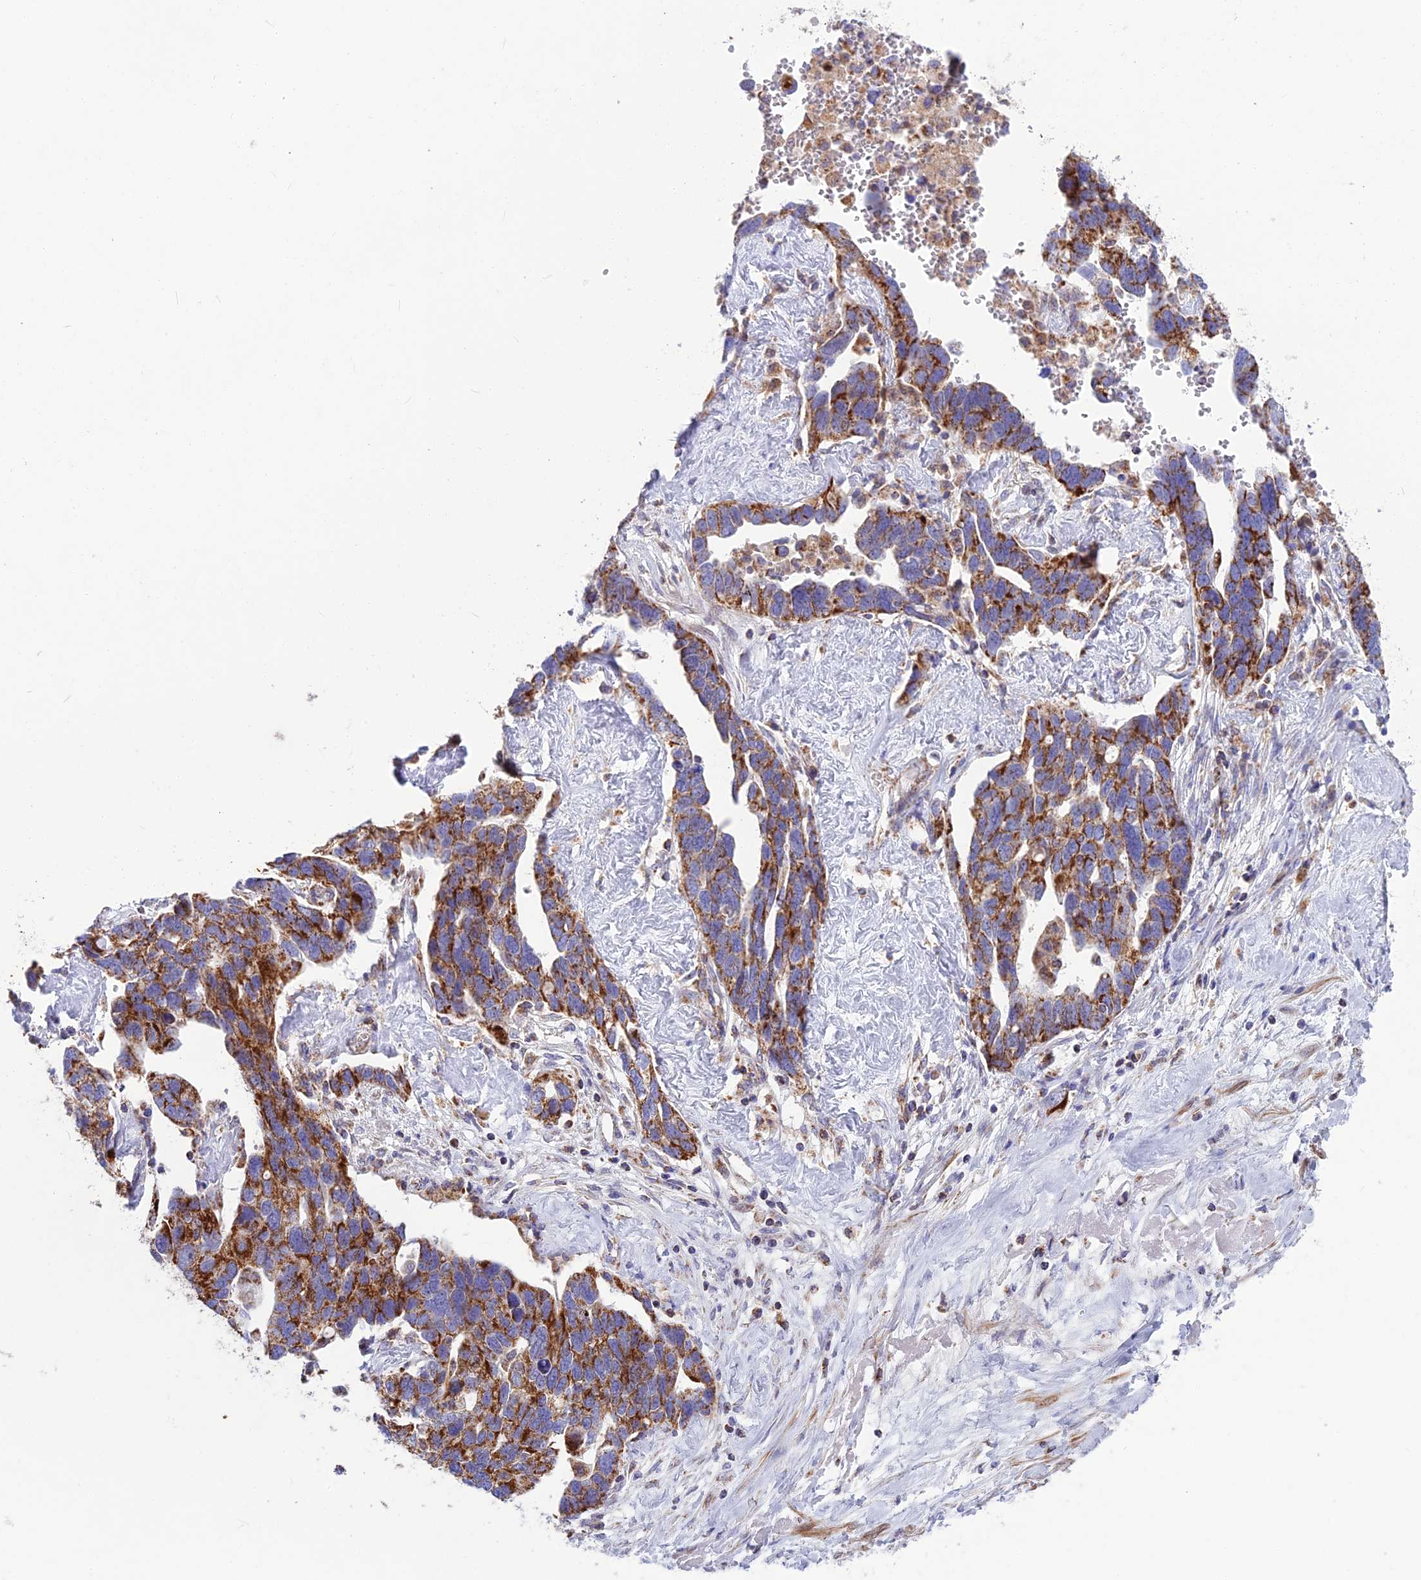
{"staining": {"intensity": "strong", "quantity": ">75%", "location": "cytoplasmic/membranous"}, "tissue": "ovarian cancer", "cell_type": "Tumor cells", "image_type": "cancer", "snomed": [{"axis": "morphology", "description": "Cystadenocarcinoma, serous, NOS"}, {"axis": "topography", "description": "Ovary"}], "caption": "Ovarian cancer (serous cystadenocarcinoma) was stained to show a protein in brown. There is high levels of strong cytoplasmic/membranous positivity in approximately >75% of tumor cells.", "gene": "CS", "patient": {"sex": "female", "age": 54}}